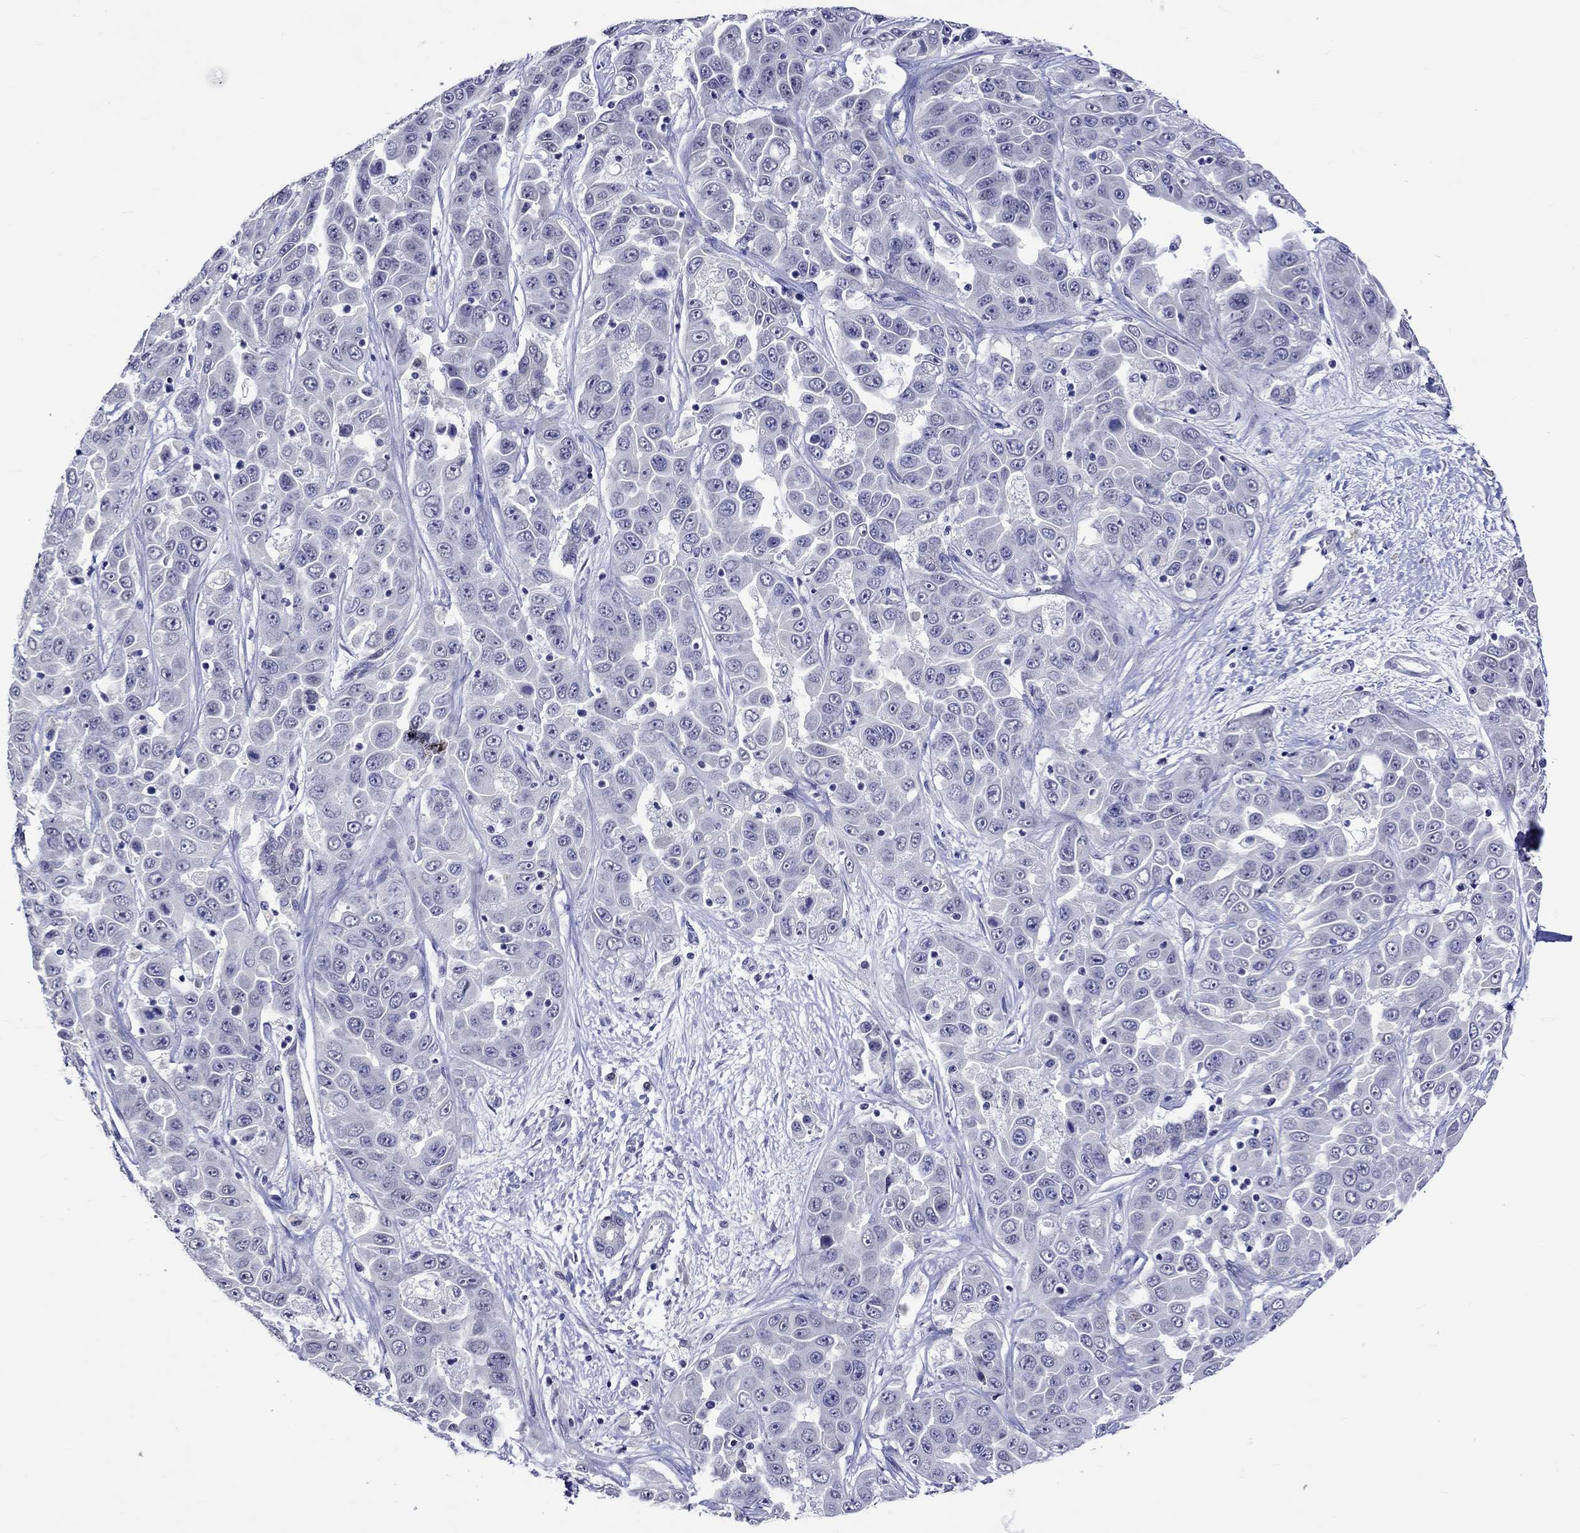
{"staining": {"intensity": "negative", "quantity": "none", "location": "none"}, "tissue": "liver cancer", "cell_type": "Tumor cells", "image_type": "cancer", "snomed": [{"axis": "morphology", "description": "Cholangiocarcinoma"}, {"axis": "topography", "description": "Liver"}], "caption": "A photomicrograph of human cholangiocarcinoma (liver) is negative for staining in tumor cells. Brightfield microscopy of IHC stained with DAB (brown) and hematoxylin (blue), captured at high magnification.", "gene": "CRYAB", "patient": {"sex": "female", "age": 52}}